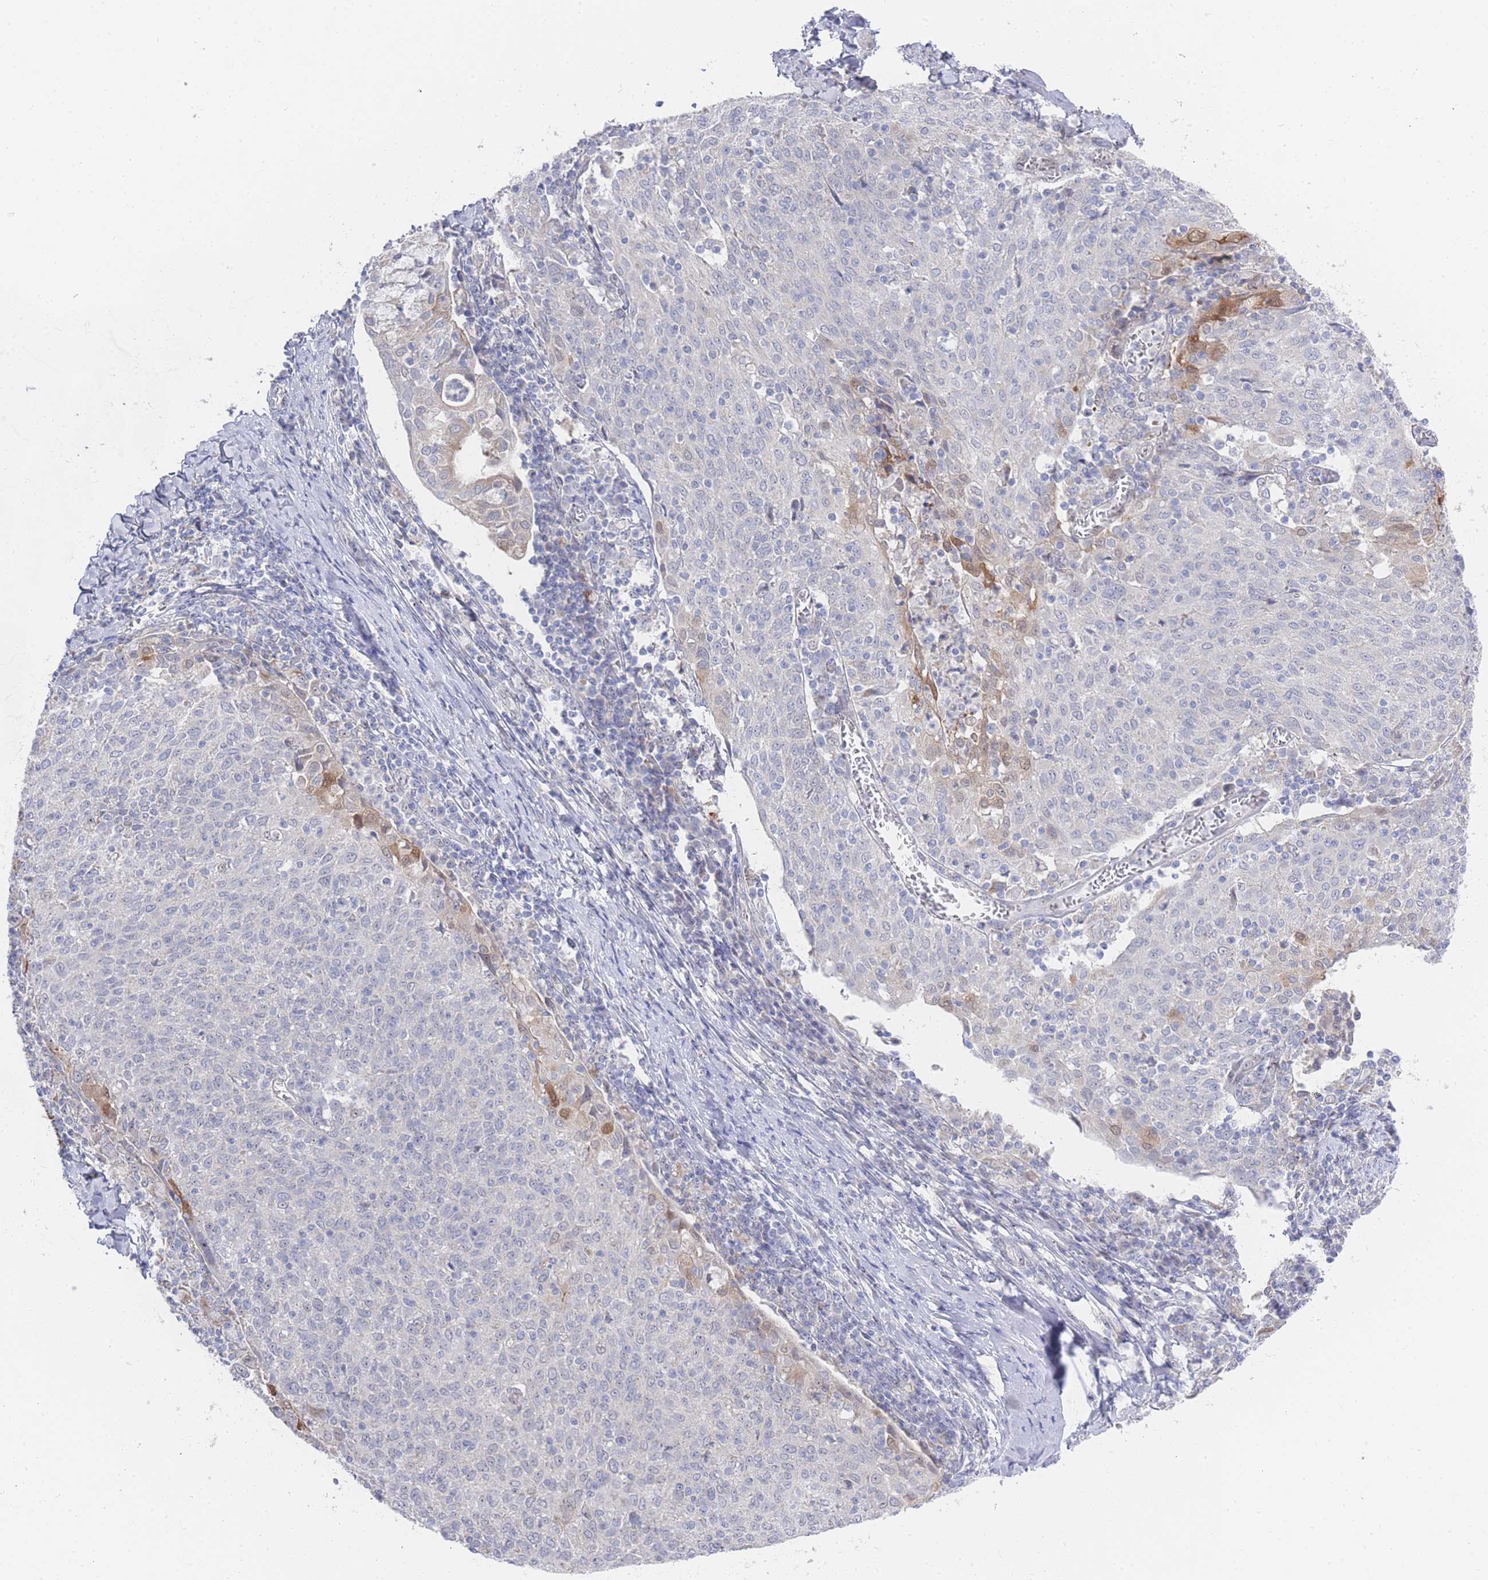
{"staining": {"intensity": "moderate", "quantity": "<25%", "location": "cytoplasmic/membranous,nuclear"}, "tissue": "cervical cancer", "cell_type": "Tumor cells", "image_type": "cancer", "snomed": [{"axis": "morphology", "description": "Squamous cell carcinoma, NOS"}, {"axis": "topography", "description": "Cervix"}], "caption": "Tumor cells display low levels of moderate cytoplasmic/membranous and nuclear staining in about <25% of cells in human cervical squamous cell carcinoma. (Stains: DAB in brown, nuclei in blue, Microscopy: brightfield microscopy at high magnification).", "gene": "ZNF142", "patient": {"sex": "female", "age": 52}}